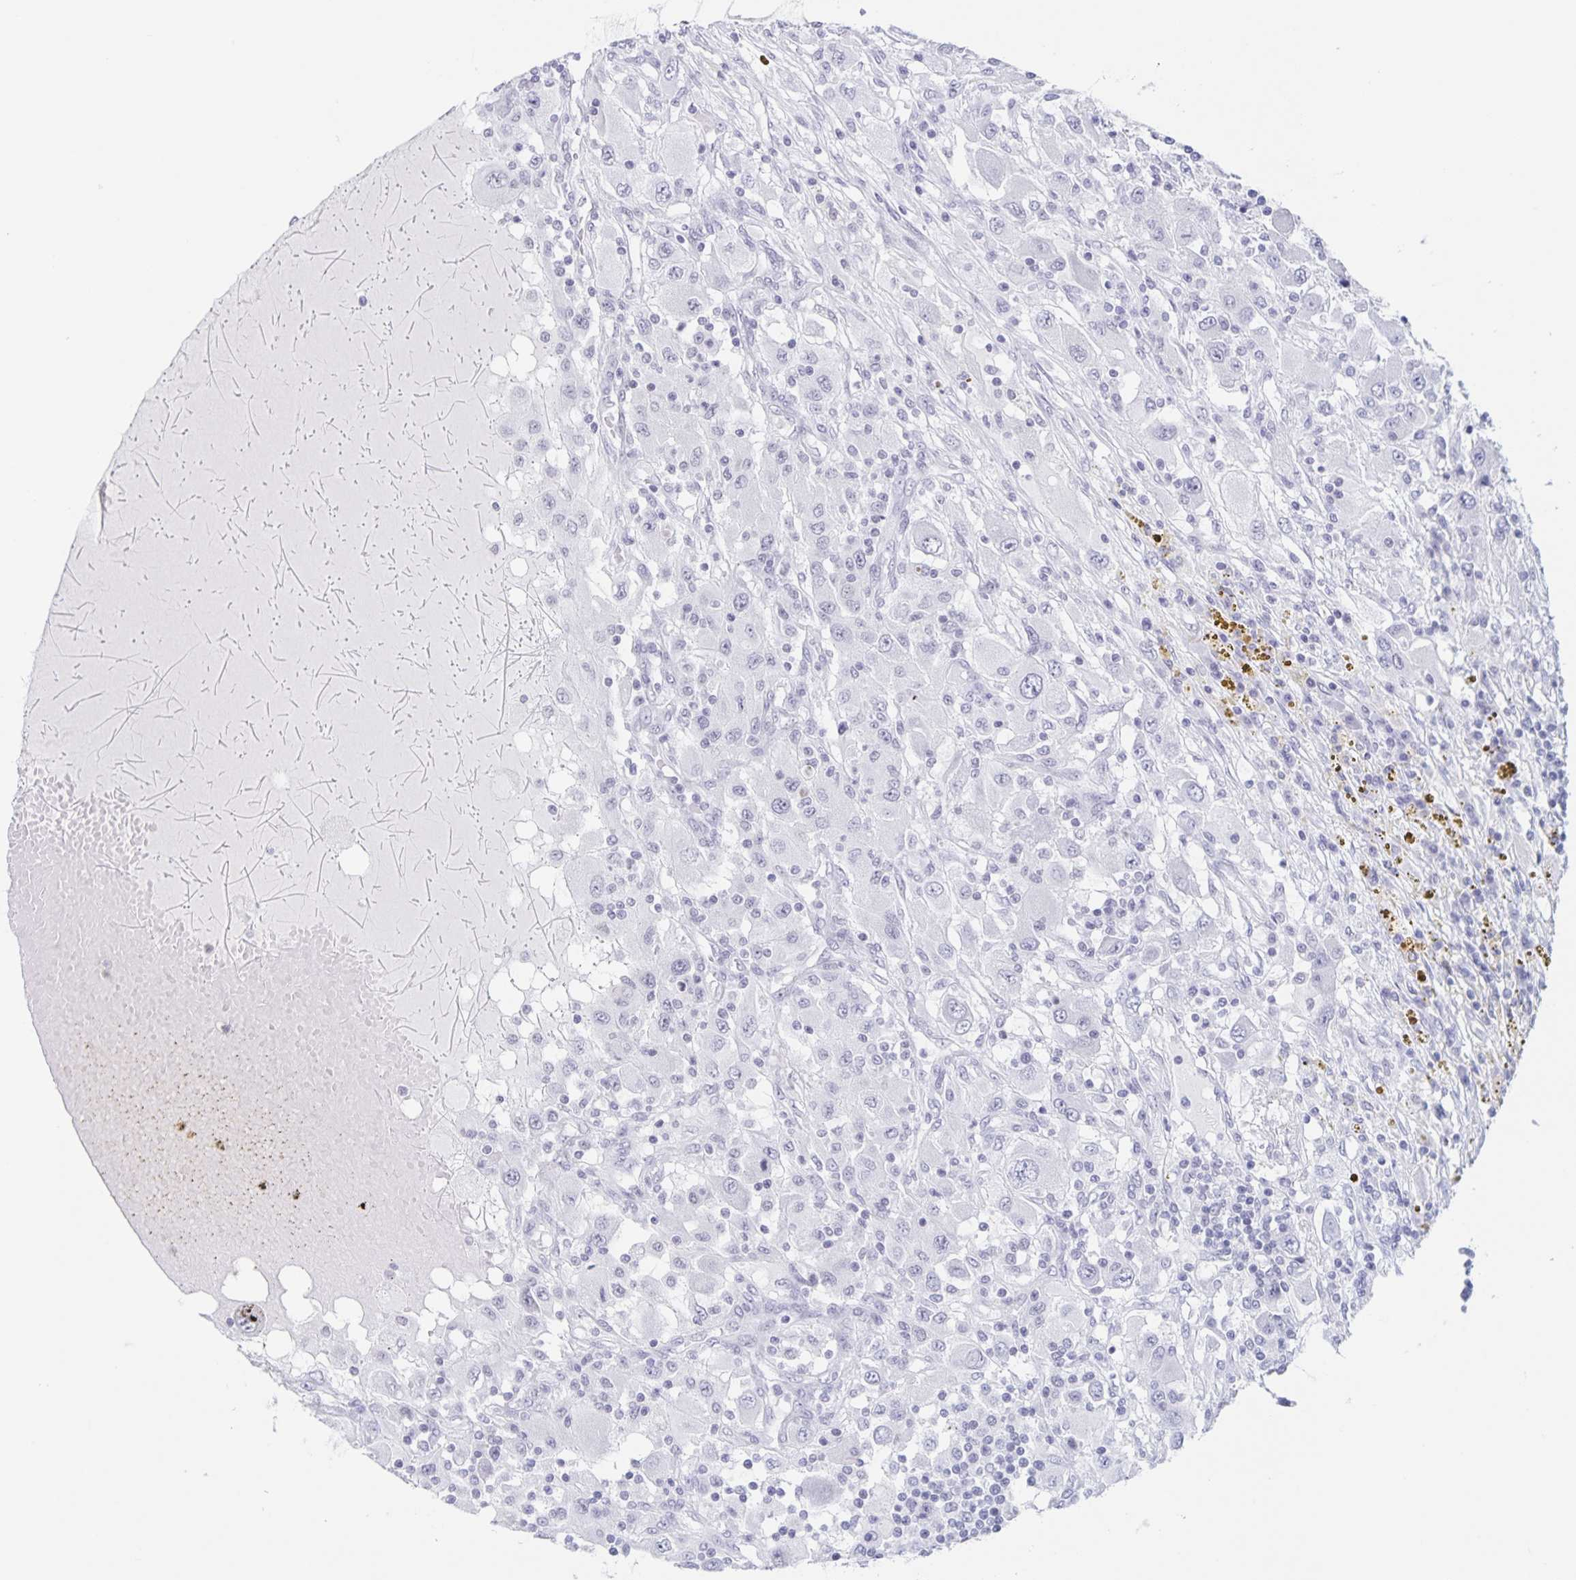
{"staining": {"intensity": "negative", "quantity": "none", "location": "none"}, "tissue": "renal cancer", "cell_type": "Tumor cells", "image_type": "cancer", "snomed": [{"axis": "morphology", "description": "Adenocarcinoma, NOS"}, {"axis": "topography", "description": "Kidney"}], "caption": "IHC micrograph of human renal cancer (adenocarcinoma) stained for a protein (brown), which shows no positivity in tumor cells.", "gene": "LCE6A", "patient": {"sex": "female", "age": 67}}